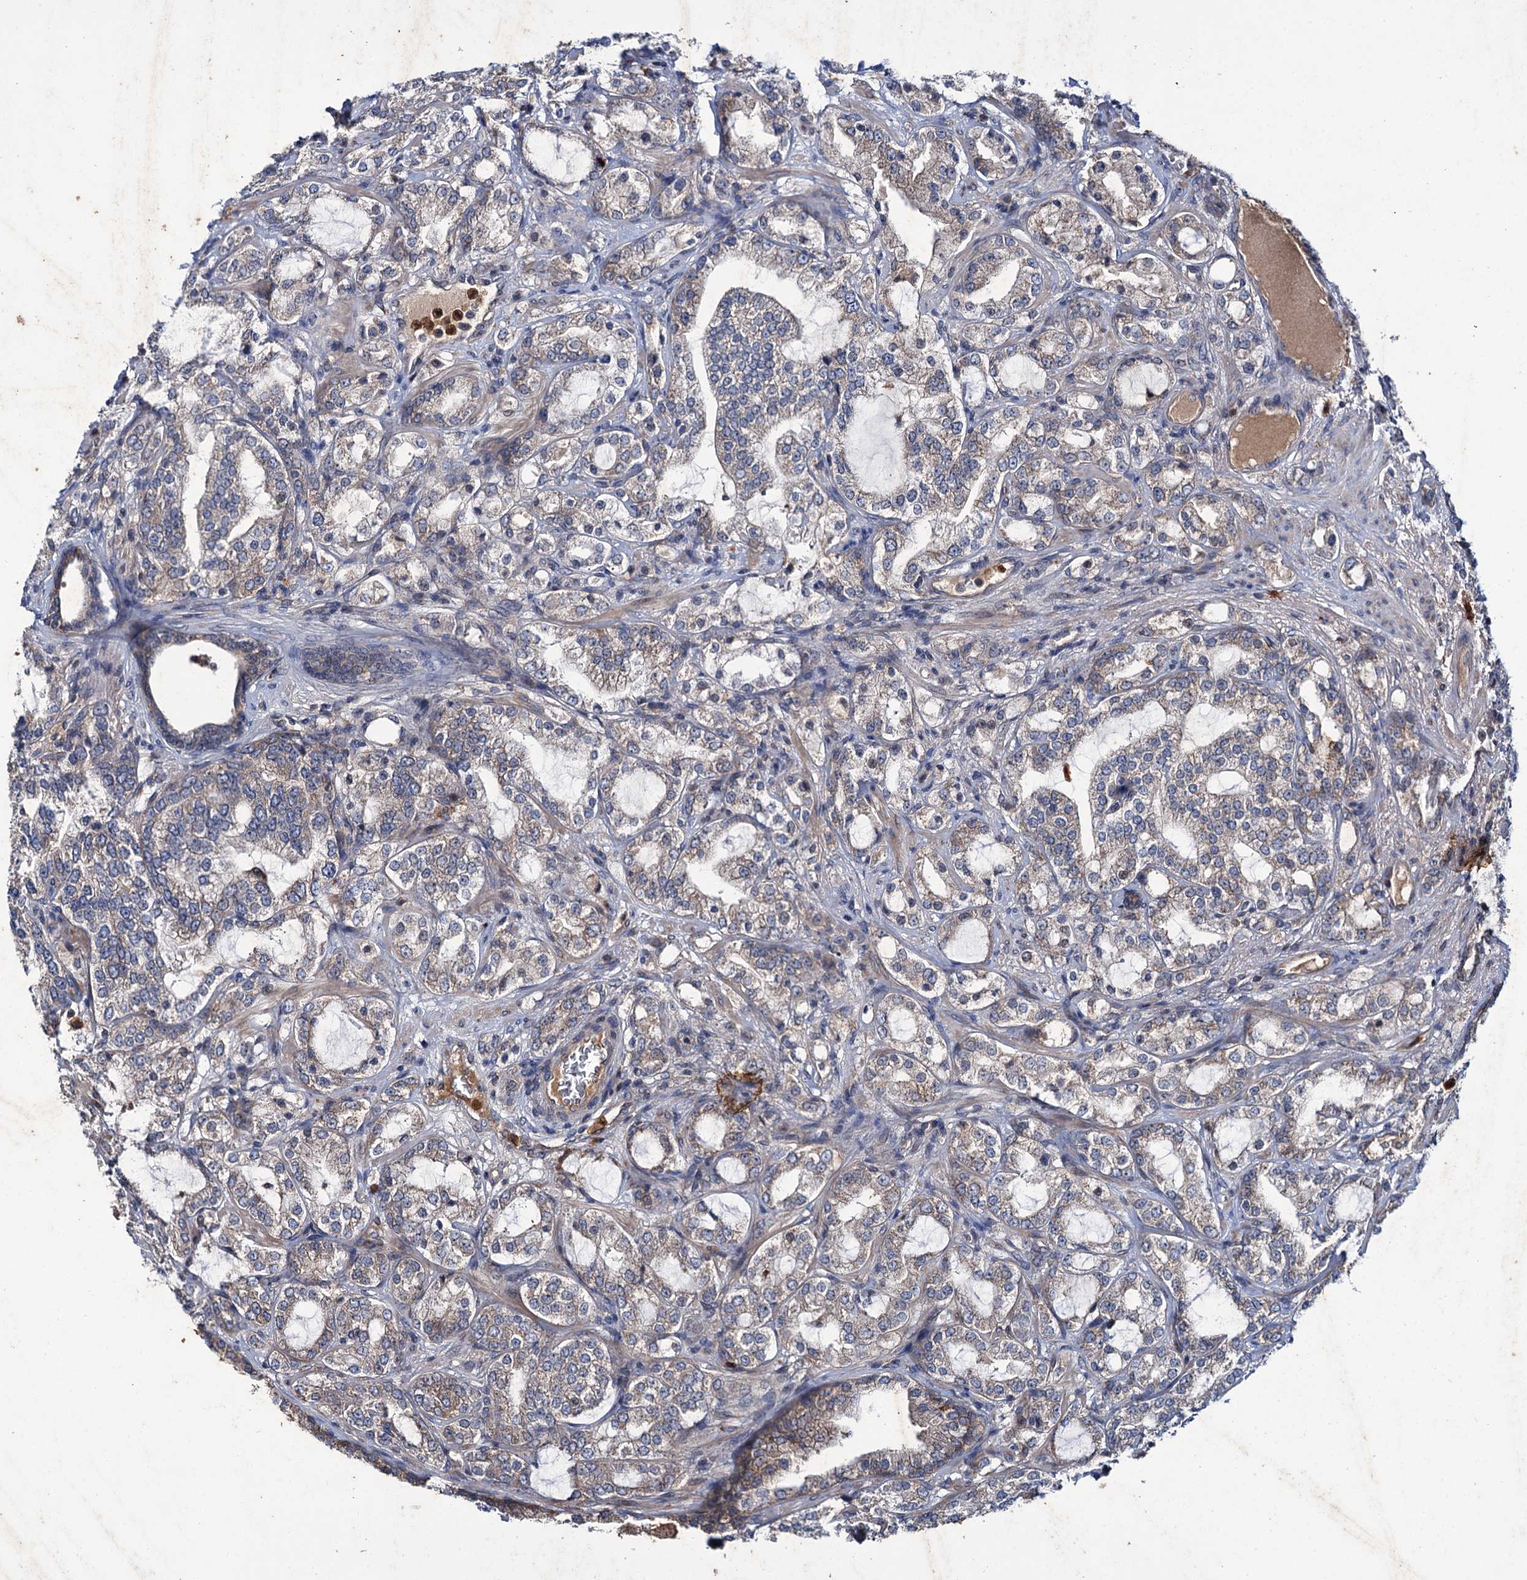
{"staining": {"intensity": "weak", "quantity": "25%-75%", "location": "cytoplasmic/membranous"}, "tissue": "prostate cancer", "cell_type": "Tumor cells", "image_type": "cancer", "snomed": [{"axis": "morphology", "description": "Adenocarcinoma, High grade"}, {"axis": "topography", "description": "Prostate"}], "caption": "This image shows prostate high-grade adenocarcinoma stained with immunohistochemistry (IHC) to label a protein in brown. The cytoplasmic/membranous of tumor cells show weak positivity for the protein. Nuclei are counter-stained blue.", "gene": "PTPN3", "patient": {"sex": "male", "age": 64}}